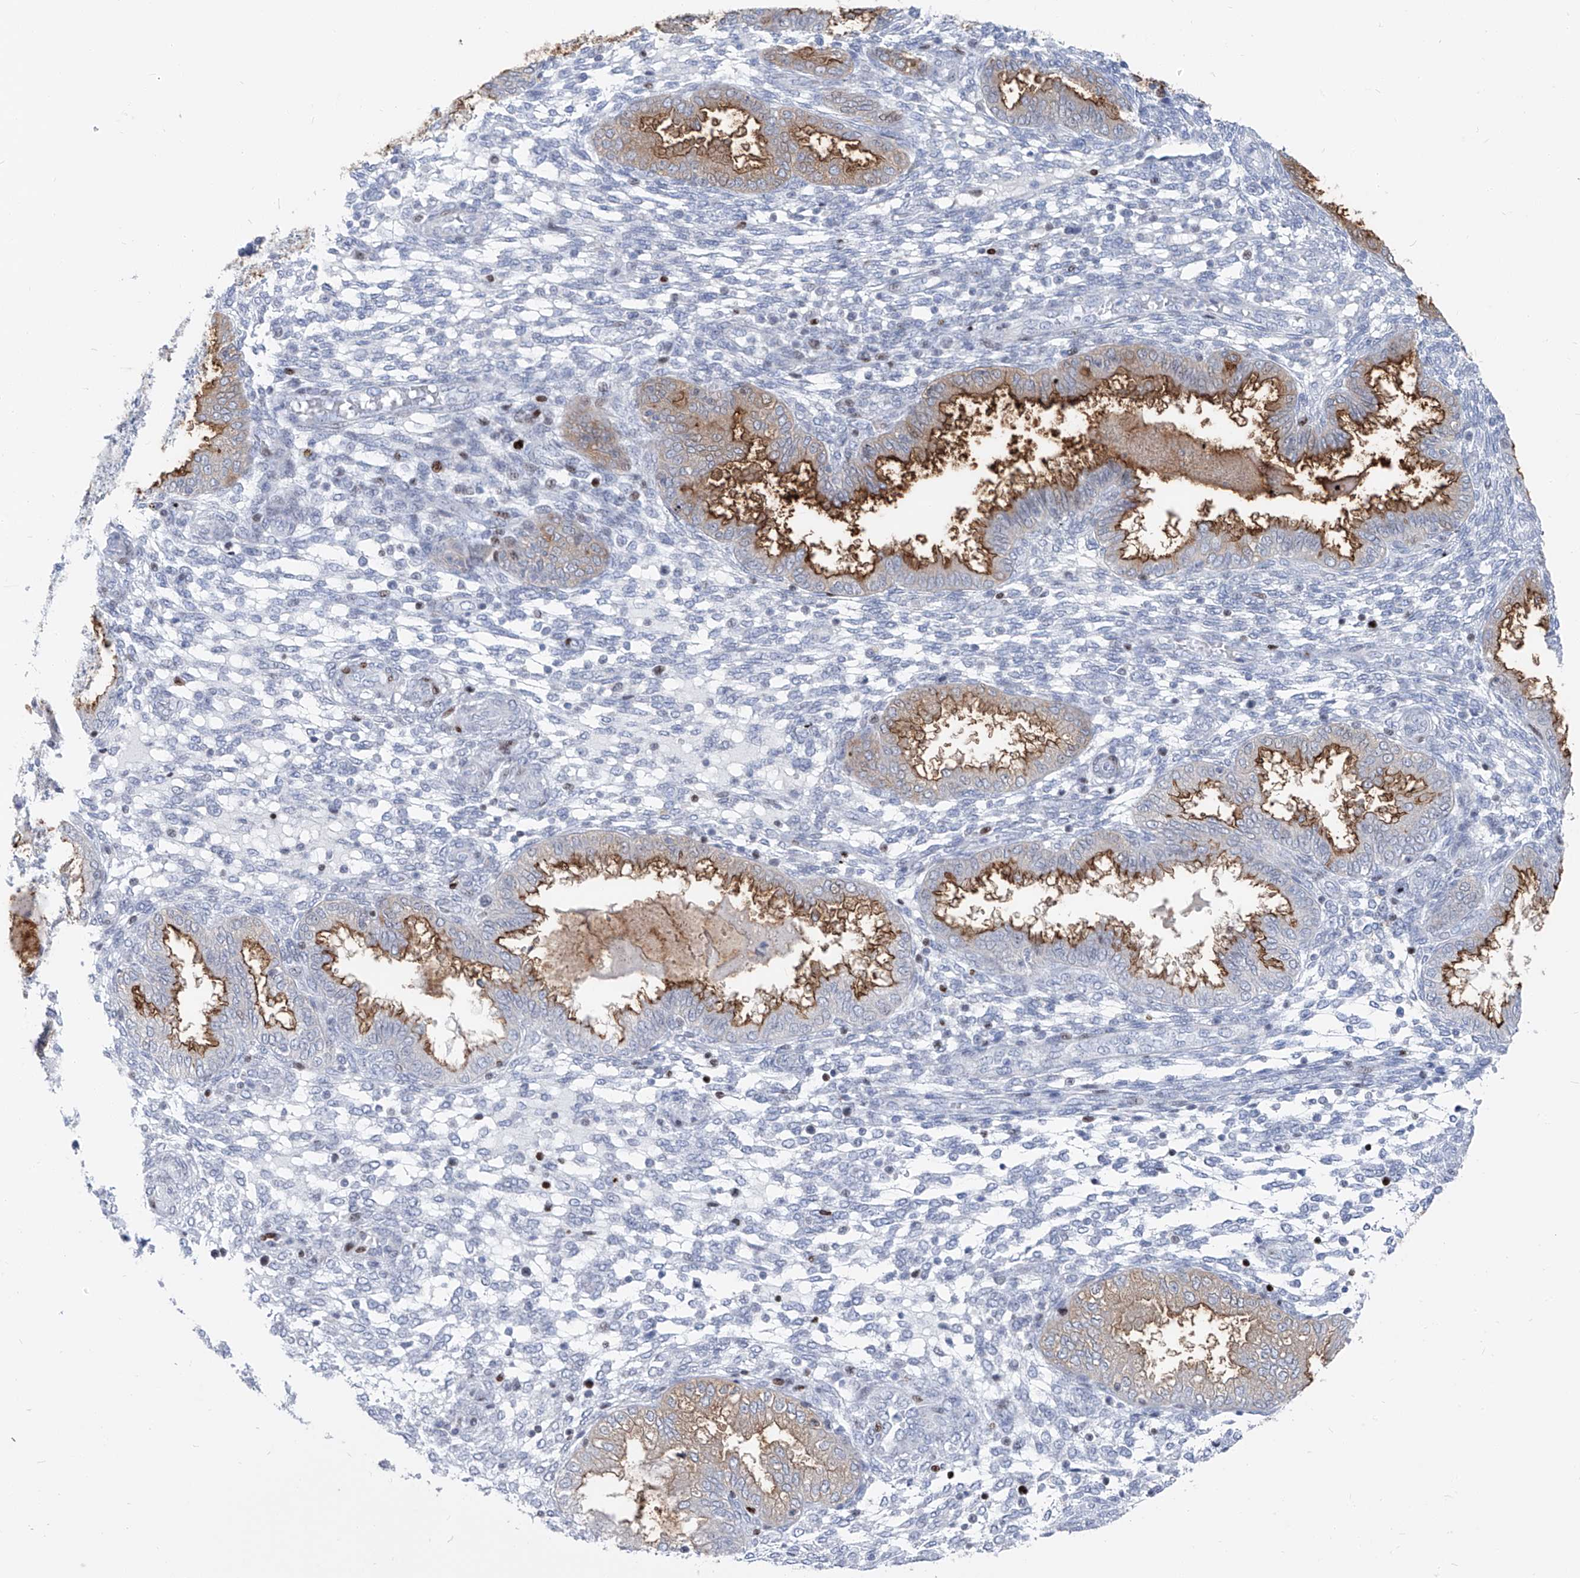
{"staining": {"intensity": "negative", "quantity": "none", "location": "none"}, "tissue": "endometrium", "cell_type": "Cells in endometrial stroma", "image_type": "normal", "snomed": [{"axis": "morphology", "description": "Normal tissue, NOS"}, {"axis": "topography", "description": "Endometrium"}], "caption": "IHC histopathology image of benign human endometrium stained for a protein (brown), which demonstrates no staining in cells in endometrial stroma. (Brightfield microscopy of DAB immunohistochemistry (IHC) at high magnification).", "gene": "FRS3", "patient": {"sex": "female", "age": 33}}